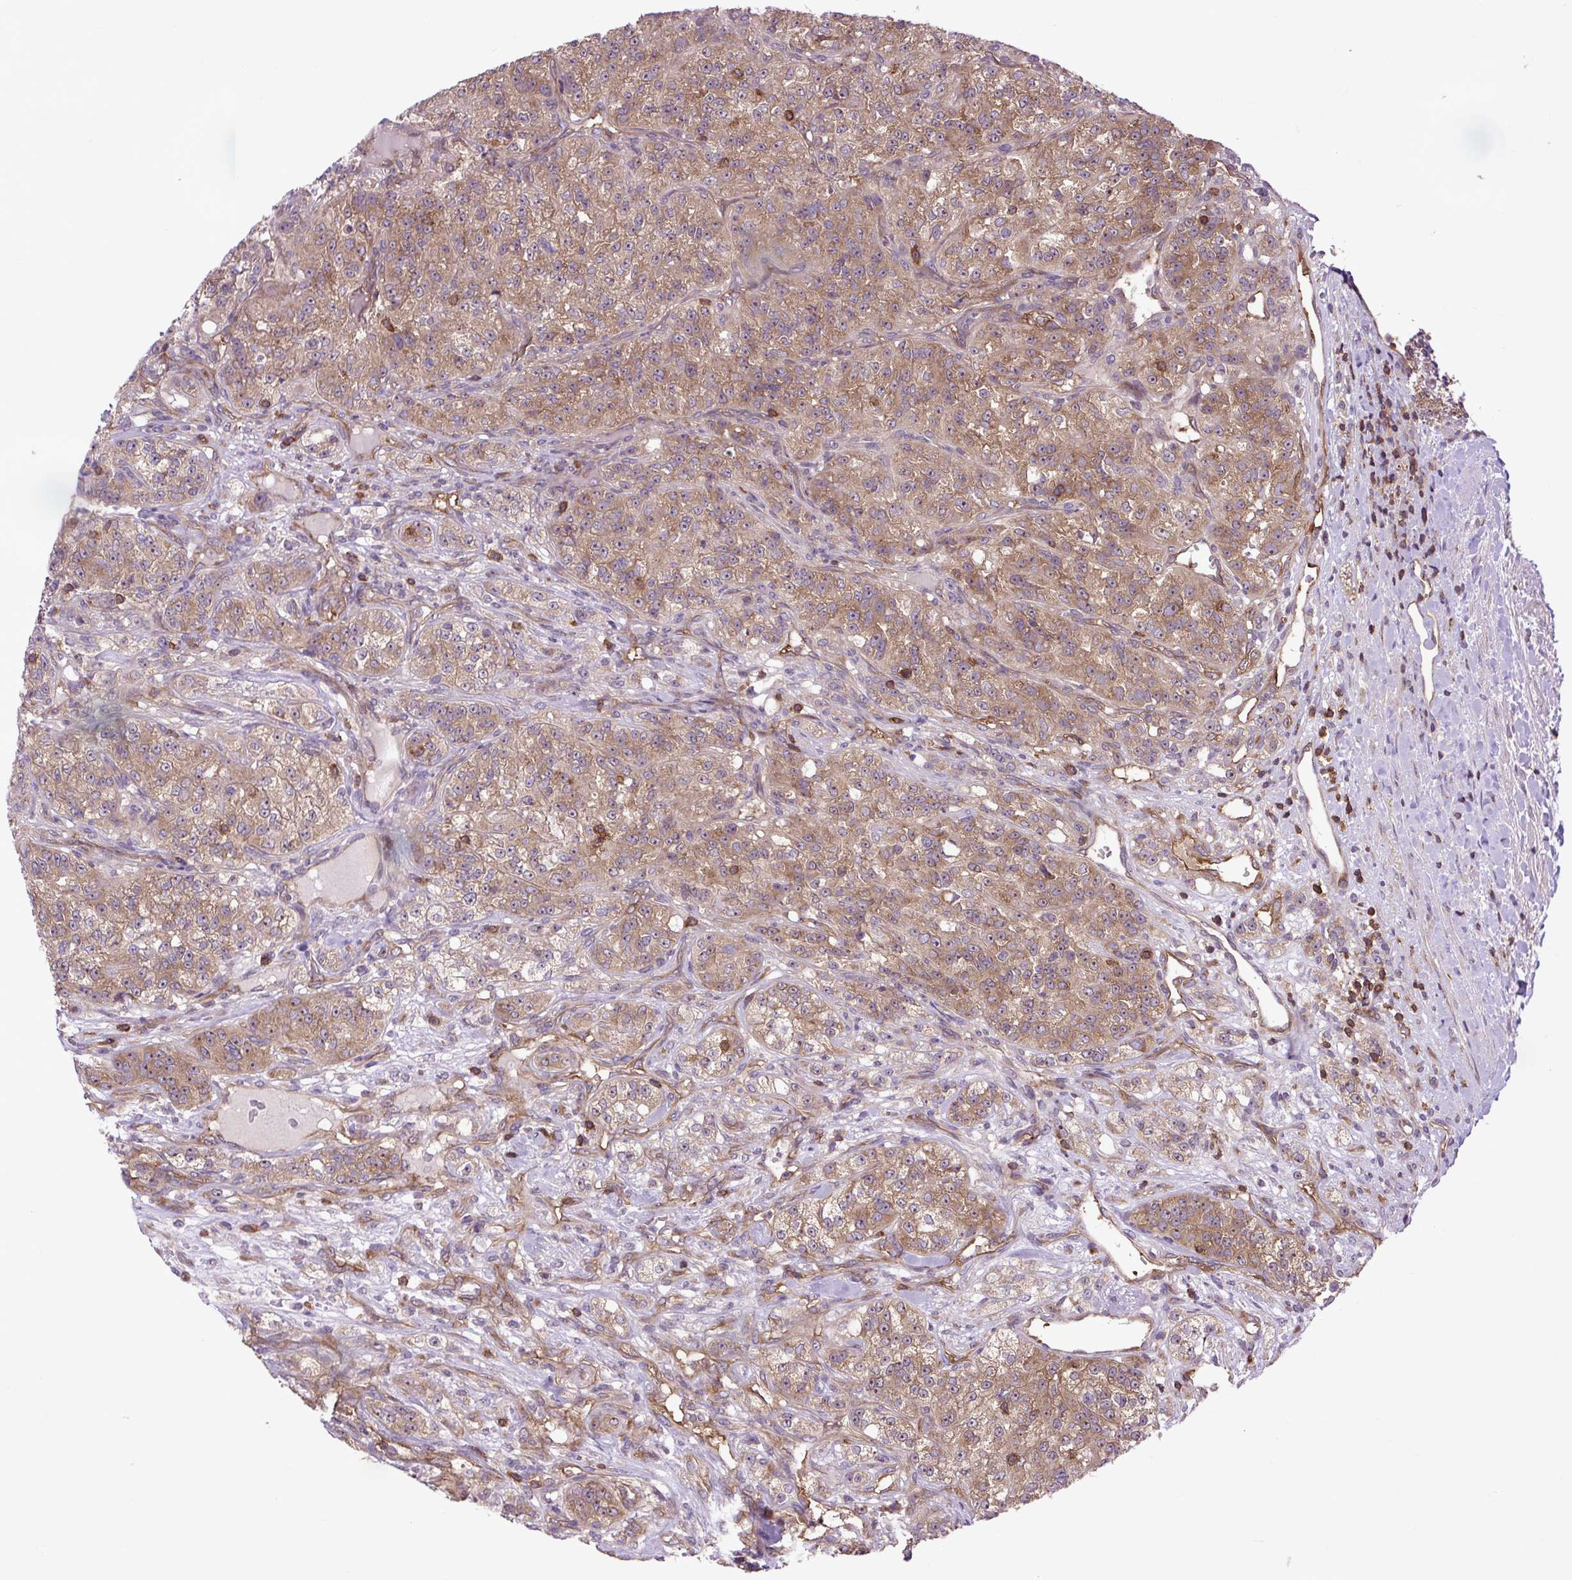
{"staining": {"intensity": "moderate", "quantity": ">75%", "location": "cytoplasmic/membranous,nuclear"}, "tissue": "renal cancer", "cell_type": "Tumor cells", "image_type": "cancer", "snomed": [{"axis": "morphology", "description": "Adenocarcinoma, NOS"}, {"axis": "topography", "description": "Kidney"}], "caption": "Immunohistochemistry (IHC) (DAB) staining of renal adenocarcinoma displays moderate cytoplasmic/membranous and nuclear protein staining in about >75% of tumor cells.", "gene": "PLCG1", "patient": {"sex": "female", "age": 63}}